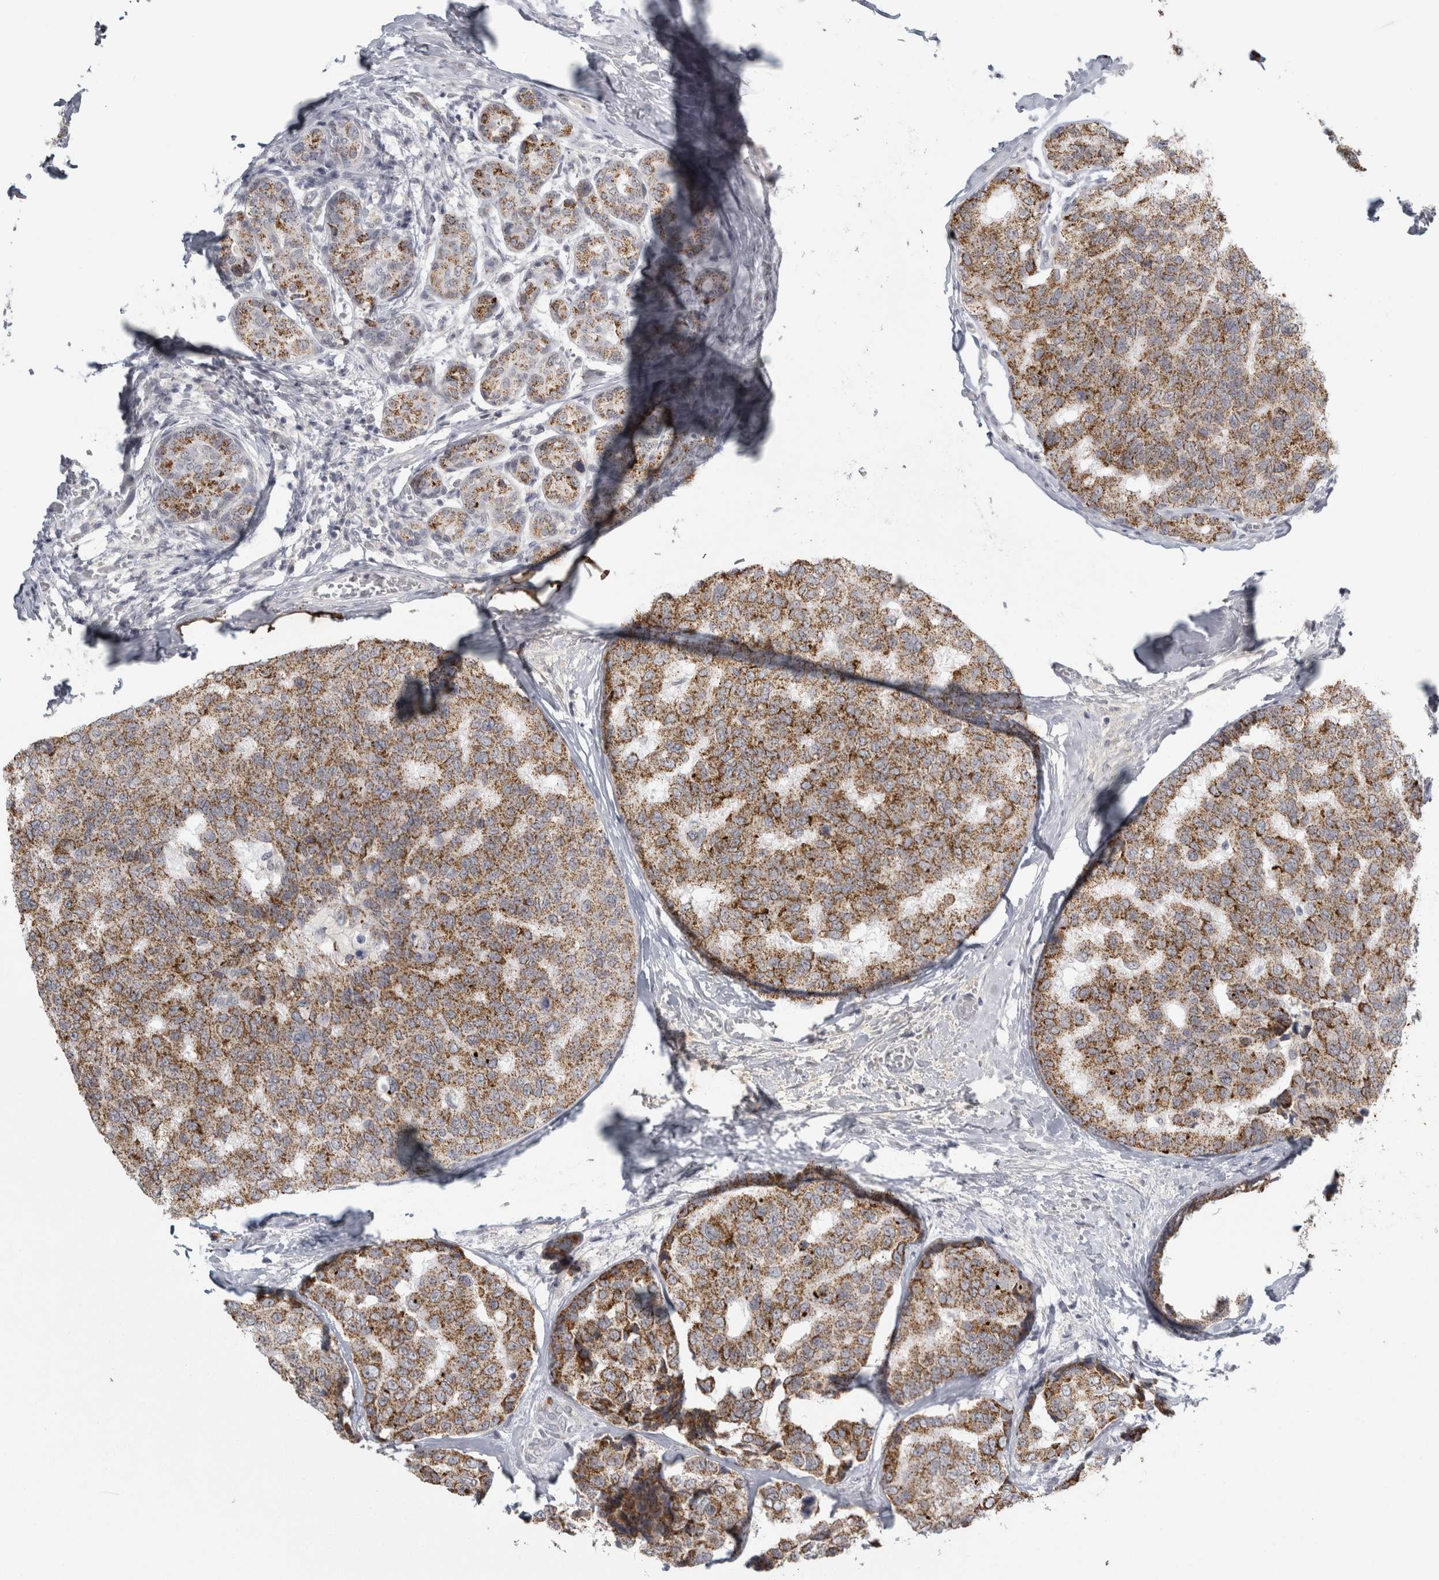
{"staining": {"intensity": "moderate", "quantity": ">75%", "location": "cytoplasmic/membranous"}, "tissue": "breast cancer", "cell_type": "Tumor cells", "image_type": "cancer", "snomed": [{"axis": "morphology", "description": "Normal tissue, NOS"}, {"axis": "morphology", "description": "Duct carcinoma"}, {"axis": "topography", "description": "Breast"}], "caption": "Immunohistochemistry (DAB) staining of intraductal carcinoma (breast) demonstrates moderate cytoplasmic/membranous protein staining in about >75% of tumor cells.", "gene": "PLIN1", "patient": {"sex": "female", "age": 43}}